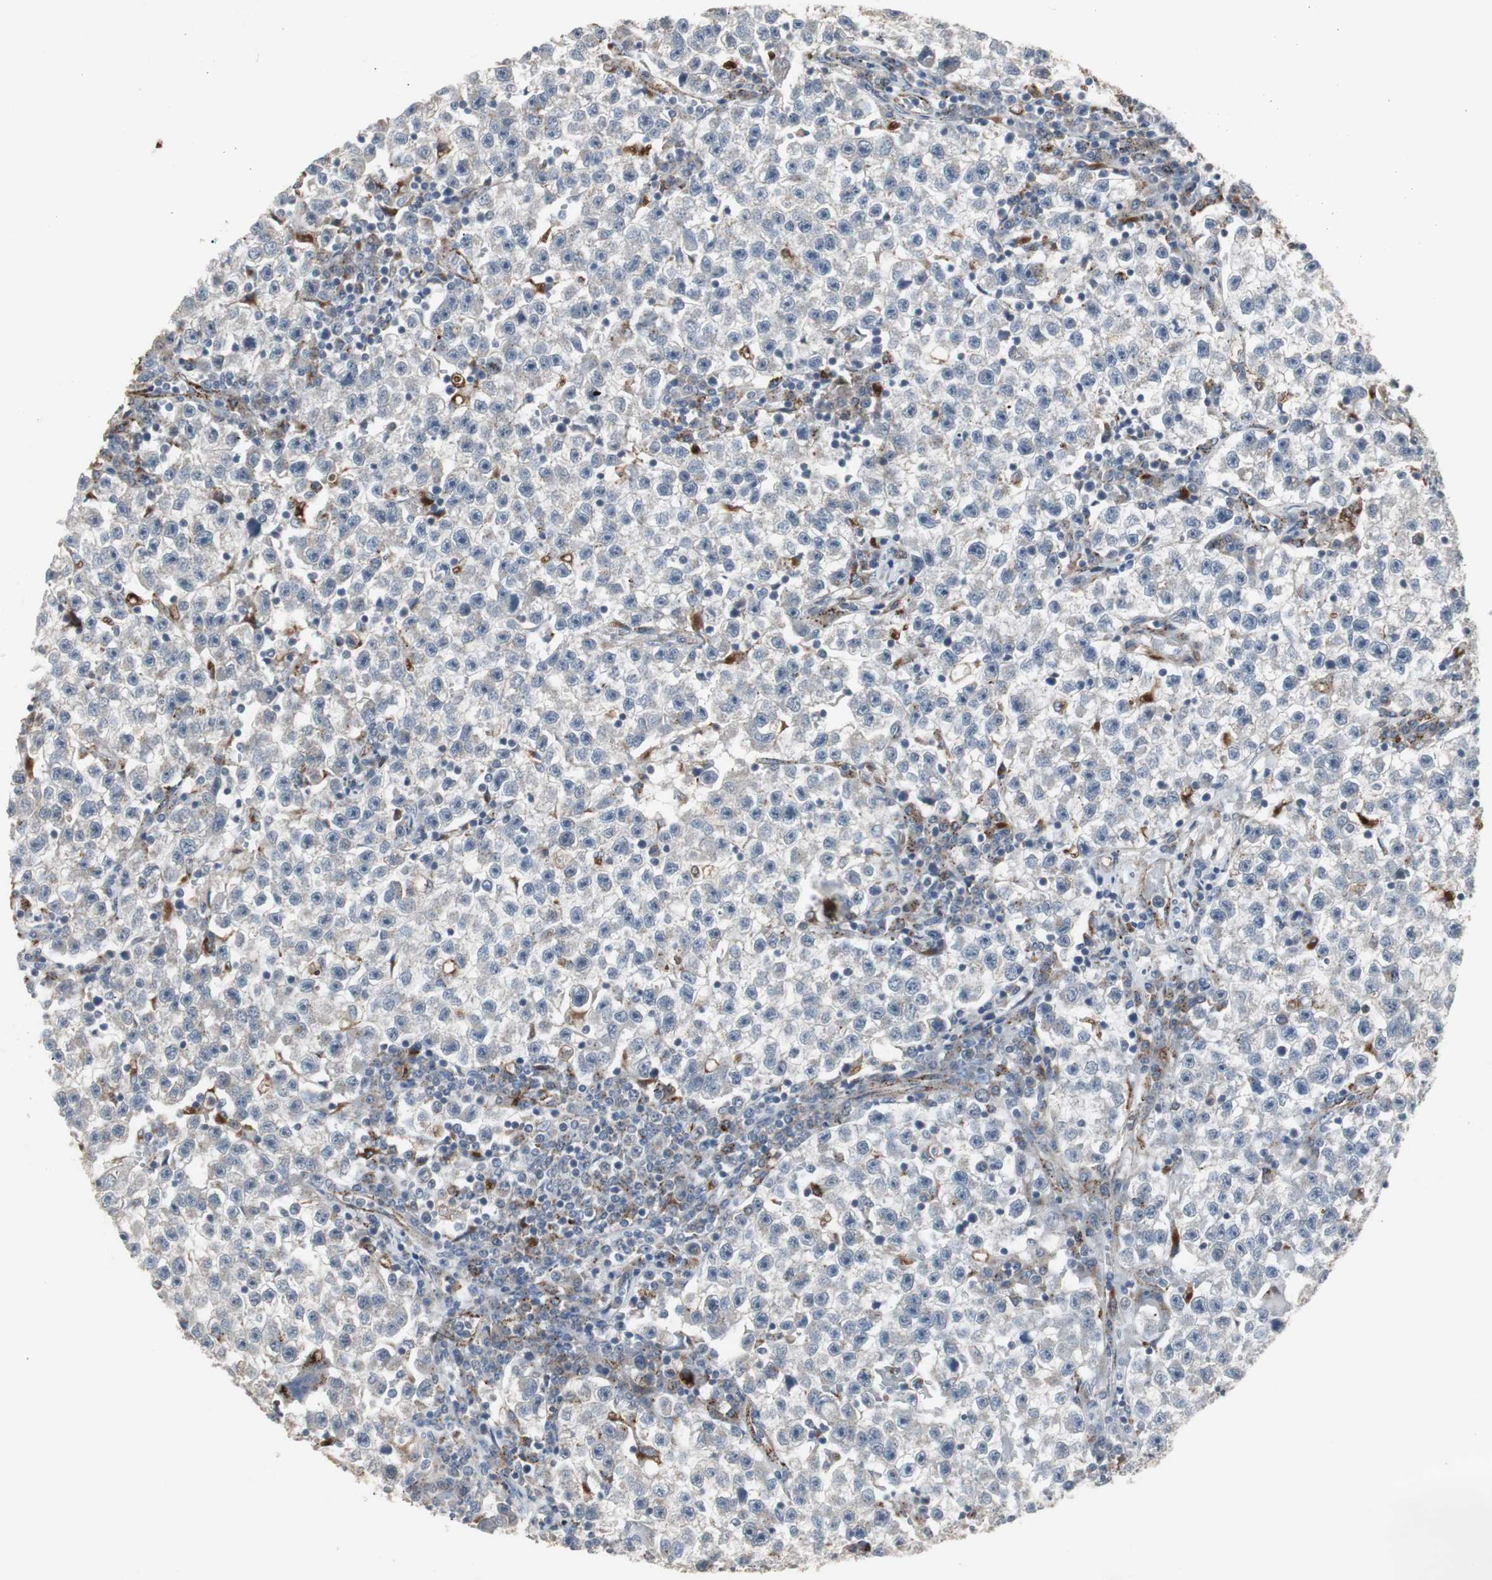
{"staining": {"intensity": "negative", "quantity": "none", "location": "none"}, "tissue": "testis cancer", "cell_type": "Tumor cells", "image_type": "cancer", "snomed": [{"axis": "morphology", "description": "Seminoma, NOS"}, {"axis": "topography", "description": "Testis"}], "caption": "There is no significant expression in tumor cells of testis cancer (seminoma).", "gene": "GBA1", "patient": {"sex": "male", "age": 22}}